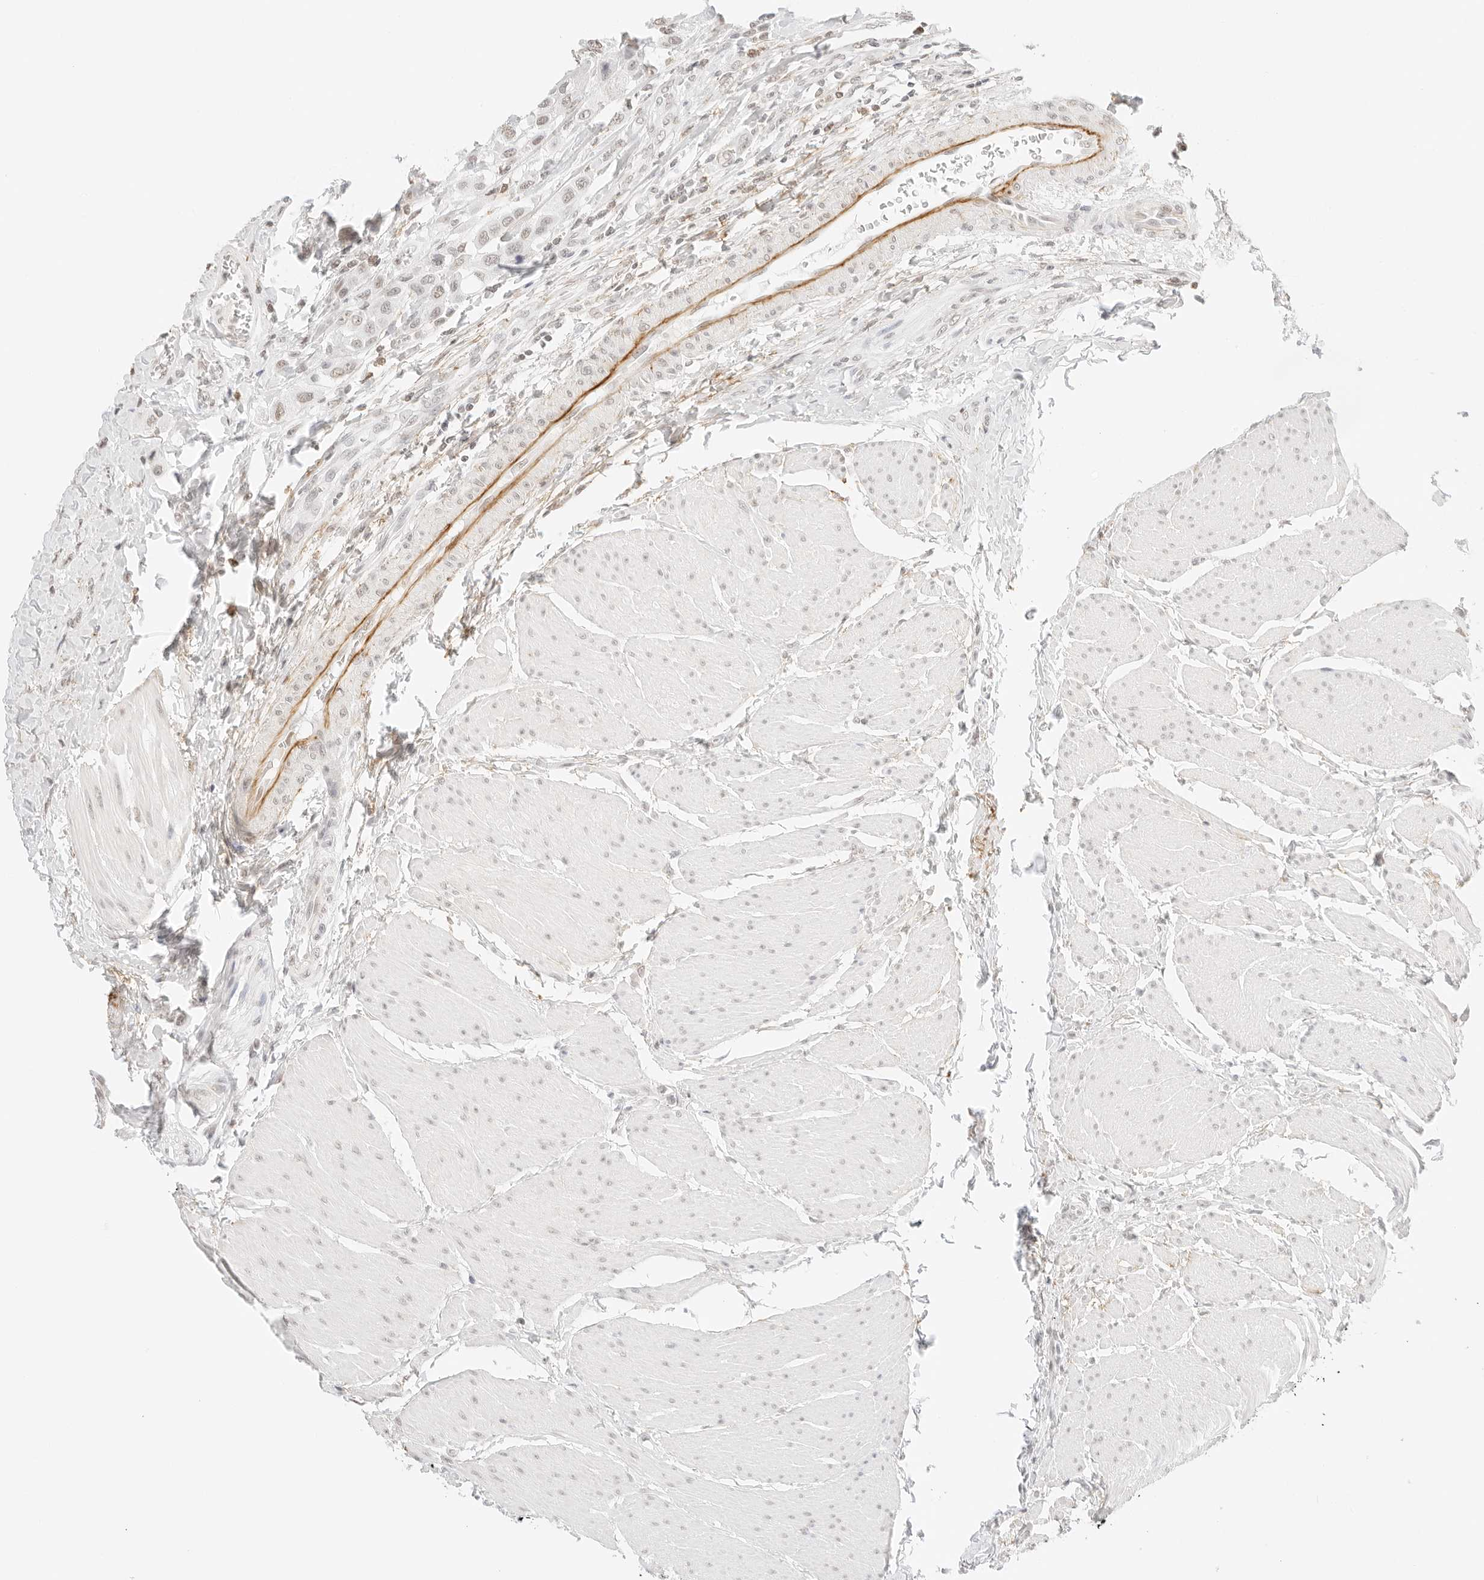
{"staining": {"intensity": "weak", "quantity": "<25%", "location": "nuclear"}, "tissue": "urothelial cancer", "cell_type": "Tumor cells", "image_type": "cancer", "snomed": [{"axis": "morphology", "description": "Urothelial carcinoma, High grade"}, {"axis": "topography", "description": "Urinary bladder"}], "caption": "Tumor cells are negative for brown protein staining in high-grade urothelial carcinoma.", "gene": "FBLN5", "patient": {"sex": "male", "age": 50}}